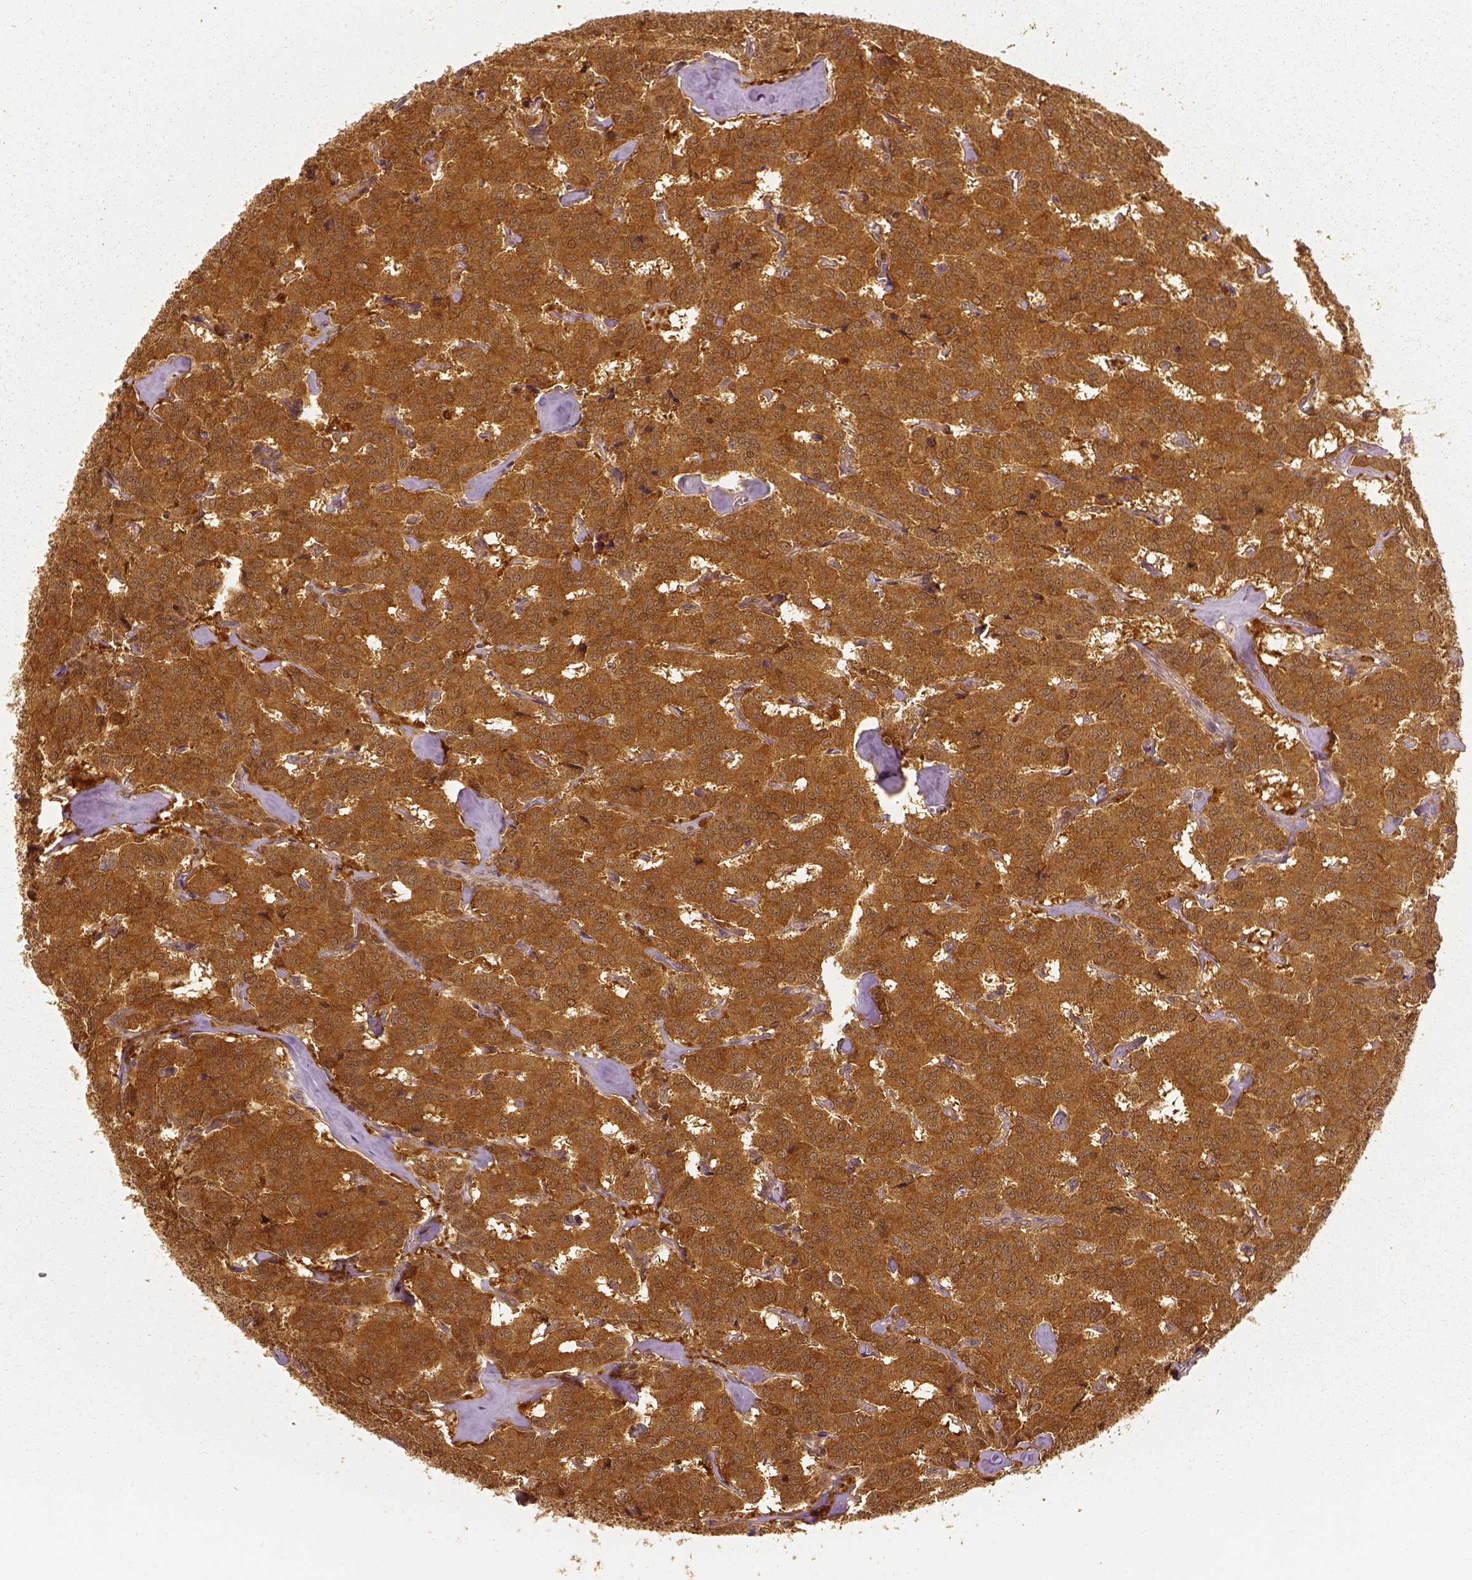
{"staining": {"intensity": "strong", "quantity": ">75%", "location": "cytoplasmic/membranous"}, "tissue": "carcinoid", "cell_type": "Tumor cells", "image_type": "cancer", "snomed": [{"axis": "morphology", "description": "Carcinoid, malignant, NOS"}, {"axis": "topography", "description": "Lung"}], "caption": "A high amount of strong cytoplasmic/membranous expression is present in approximately >75% of tumor cells in malignant carcinoid tissue.", "gene": "GPI", "patient": {"sex": "female", "age": 46}}